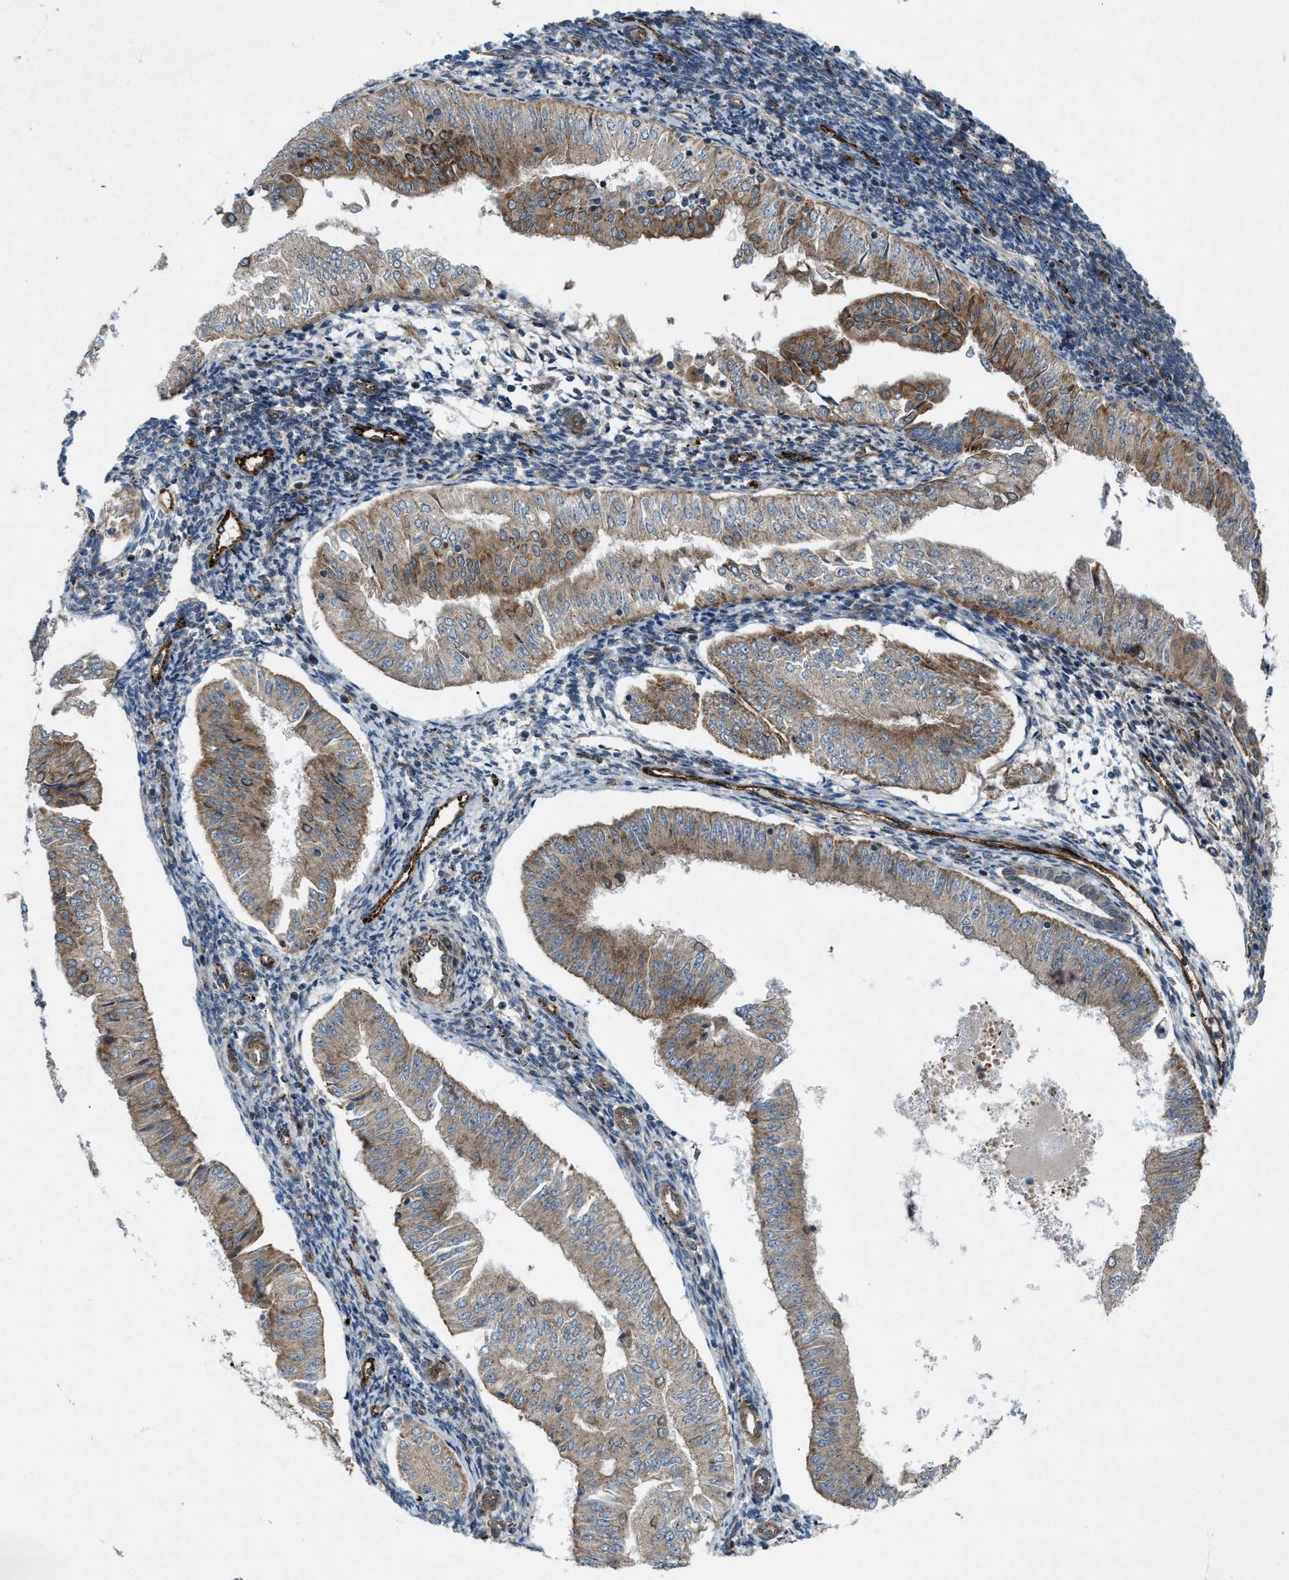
{"staining": {"intensity": "moderate", "quantity": ">75%", "location": "cytoplasmic/membranous"}, "tissue": "endometrial cancer", "cell_type": "Tumor cells", "image_type": "cancer", "snomed": [{"axis": "morphology", "description": "Normal tissue, NOS"}, {"axis": "morphology", "description": "Adenocarcinoma, NOS"}, {"axis": "topography", "description": "Endometrium"}], "caption": "Immunohistochemistry (IHC) (DAB (3,3'-diaminobenzidine)) staining of human endometrial cancer (adenocarcinoma) demonstrates moderate cytoplasmic/membranous protein staining in about >75% of tumor cells.", "gene": "URGCP", "patient": {"sex": "female", "age": 53}}